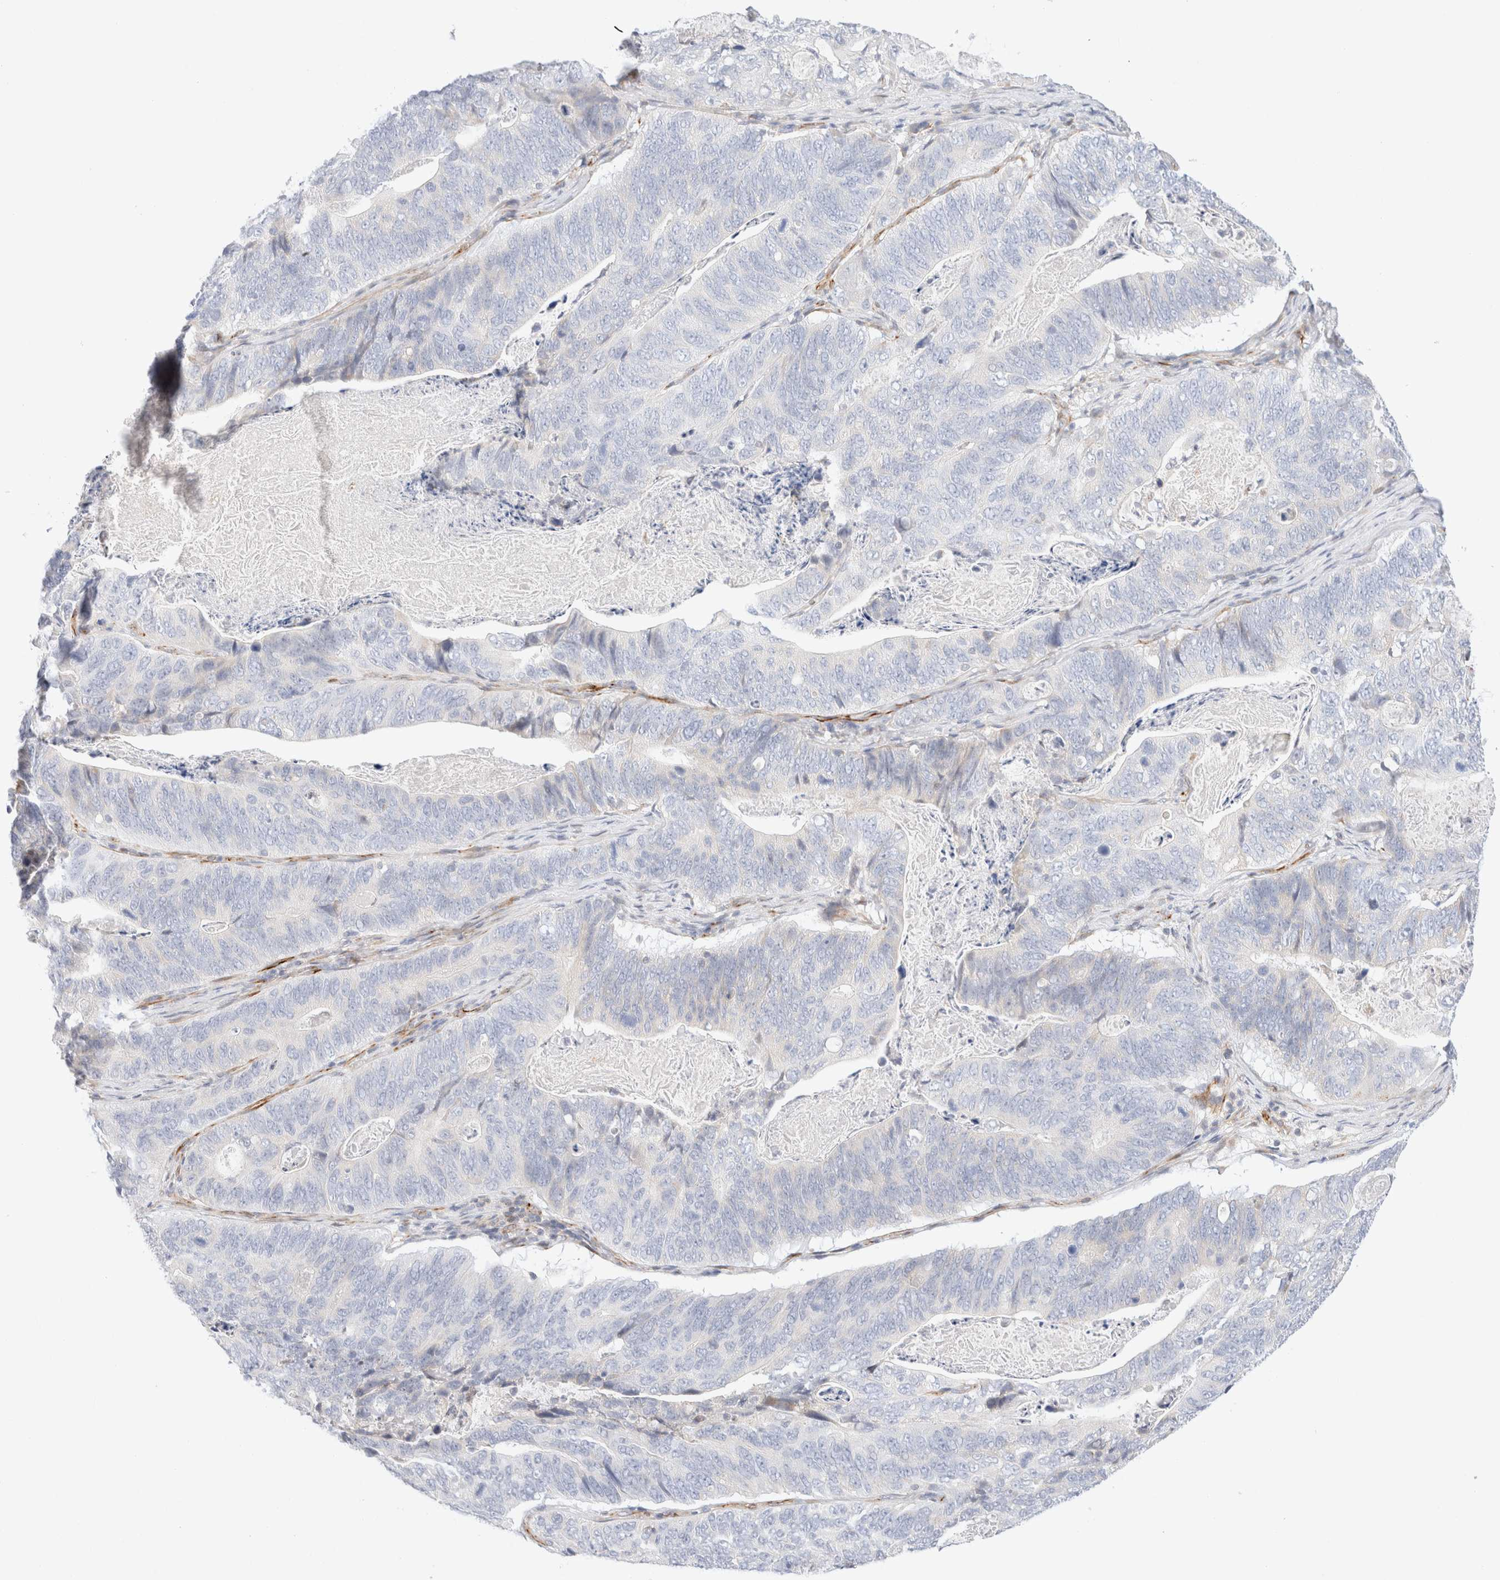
{"staining": {"intensity": "negative", "quantity": "none", "location": "none"}, "tissue": "stomach cancer", "cell_type": "Tumor cells", "image_type": "cancer", "snomed": [{"axis": "morphology", "description": "Normal tissue, NOS"}, {"axis": "morphology", "description": "Adenocarcinoma, NOS"}, {"axis": "topography", "description": "Stomach"}], "caption": "Histopathology image shows no protein staining in tumor cells of stomach cancer tissue.", "gene": "SLC25A48", "patient": {"sex": "female", "age": 89}}